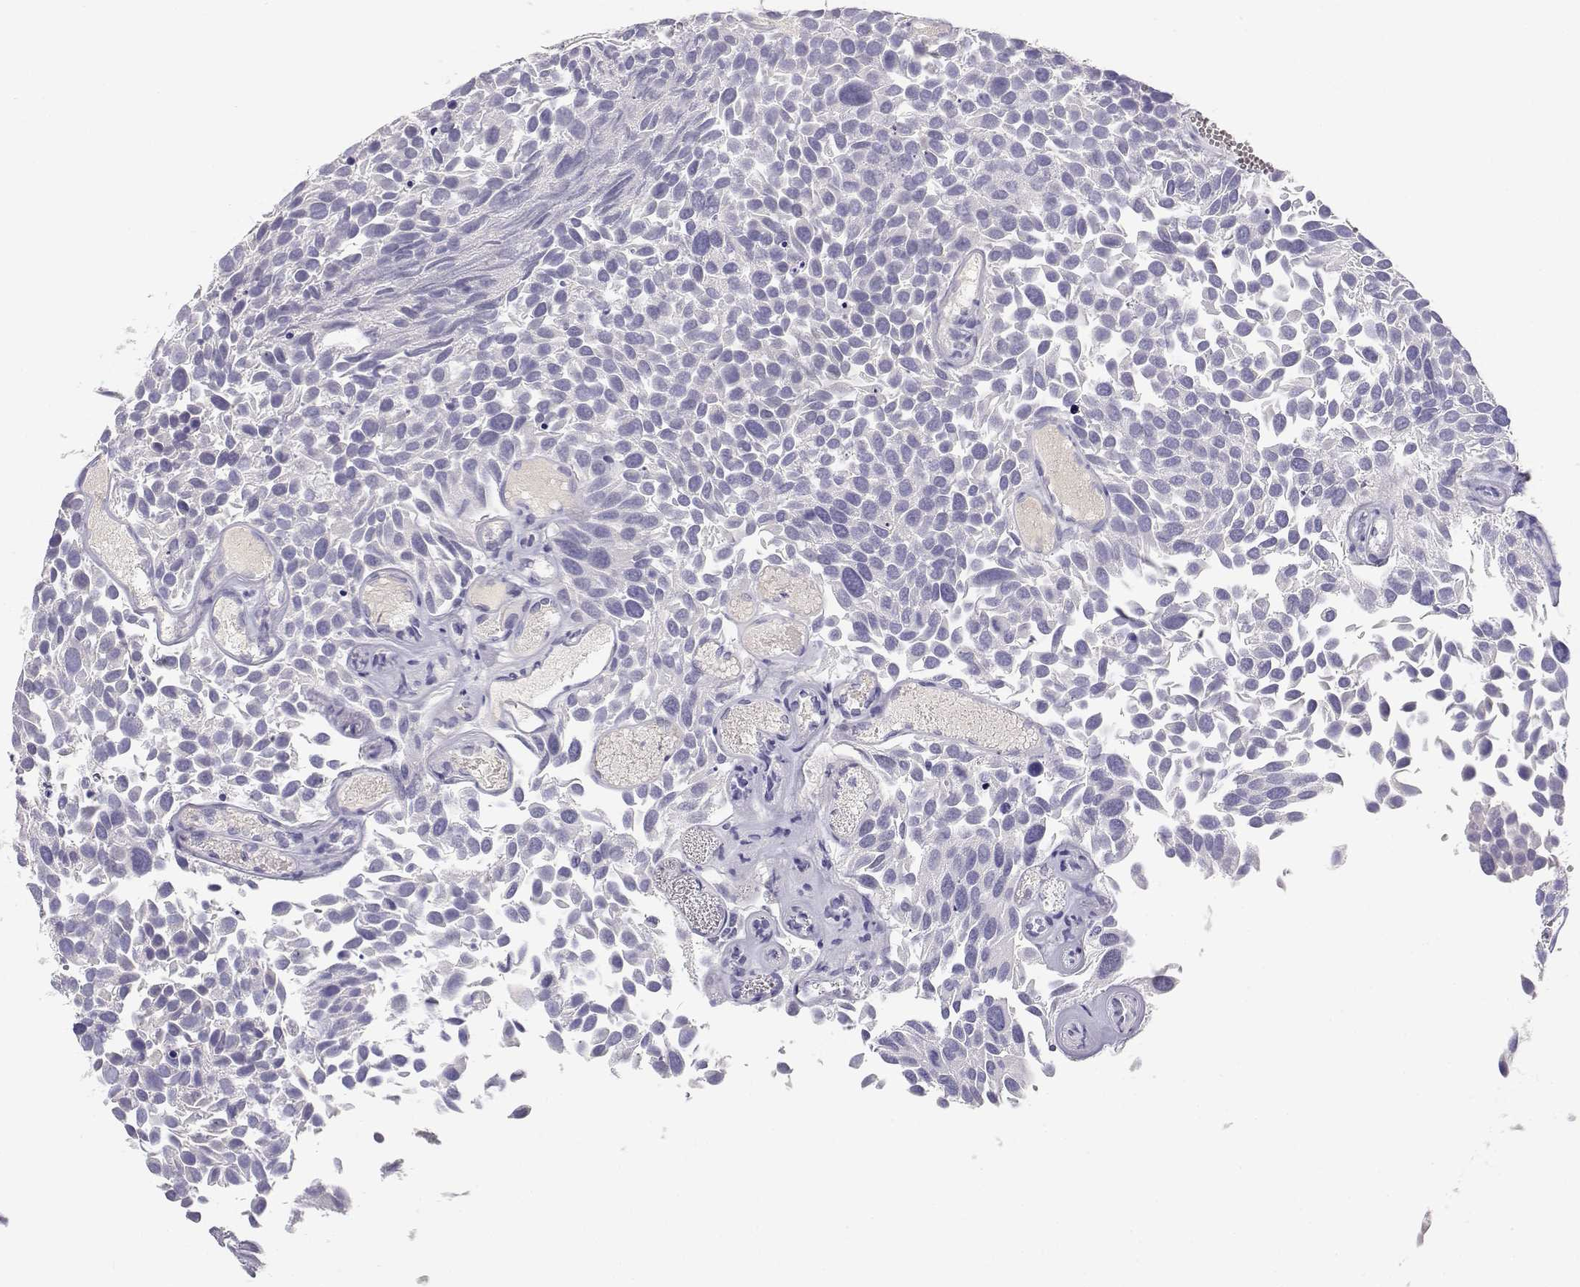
{"staining": {"intensity": "negative", "quantity": "none", "location": "none"}, "tissue": "urothelial cancer", "cell_type": "Tumor cells", "image_type": "cancer", "snomed": [{"axis": "morphology", "description": "Urothelial carcinoma, Low grade"}, {"axis": "topography", "description": "Urinary bladder"}], "caption": "Image shows no significant protein expression in tumor cells of urothelial carcinoma (low-grade).", "gene": "GPR174", "patient": {"sex": "female", "age": 69}}